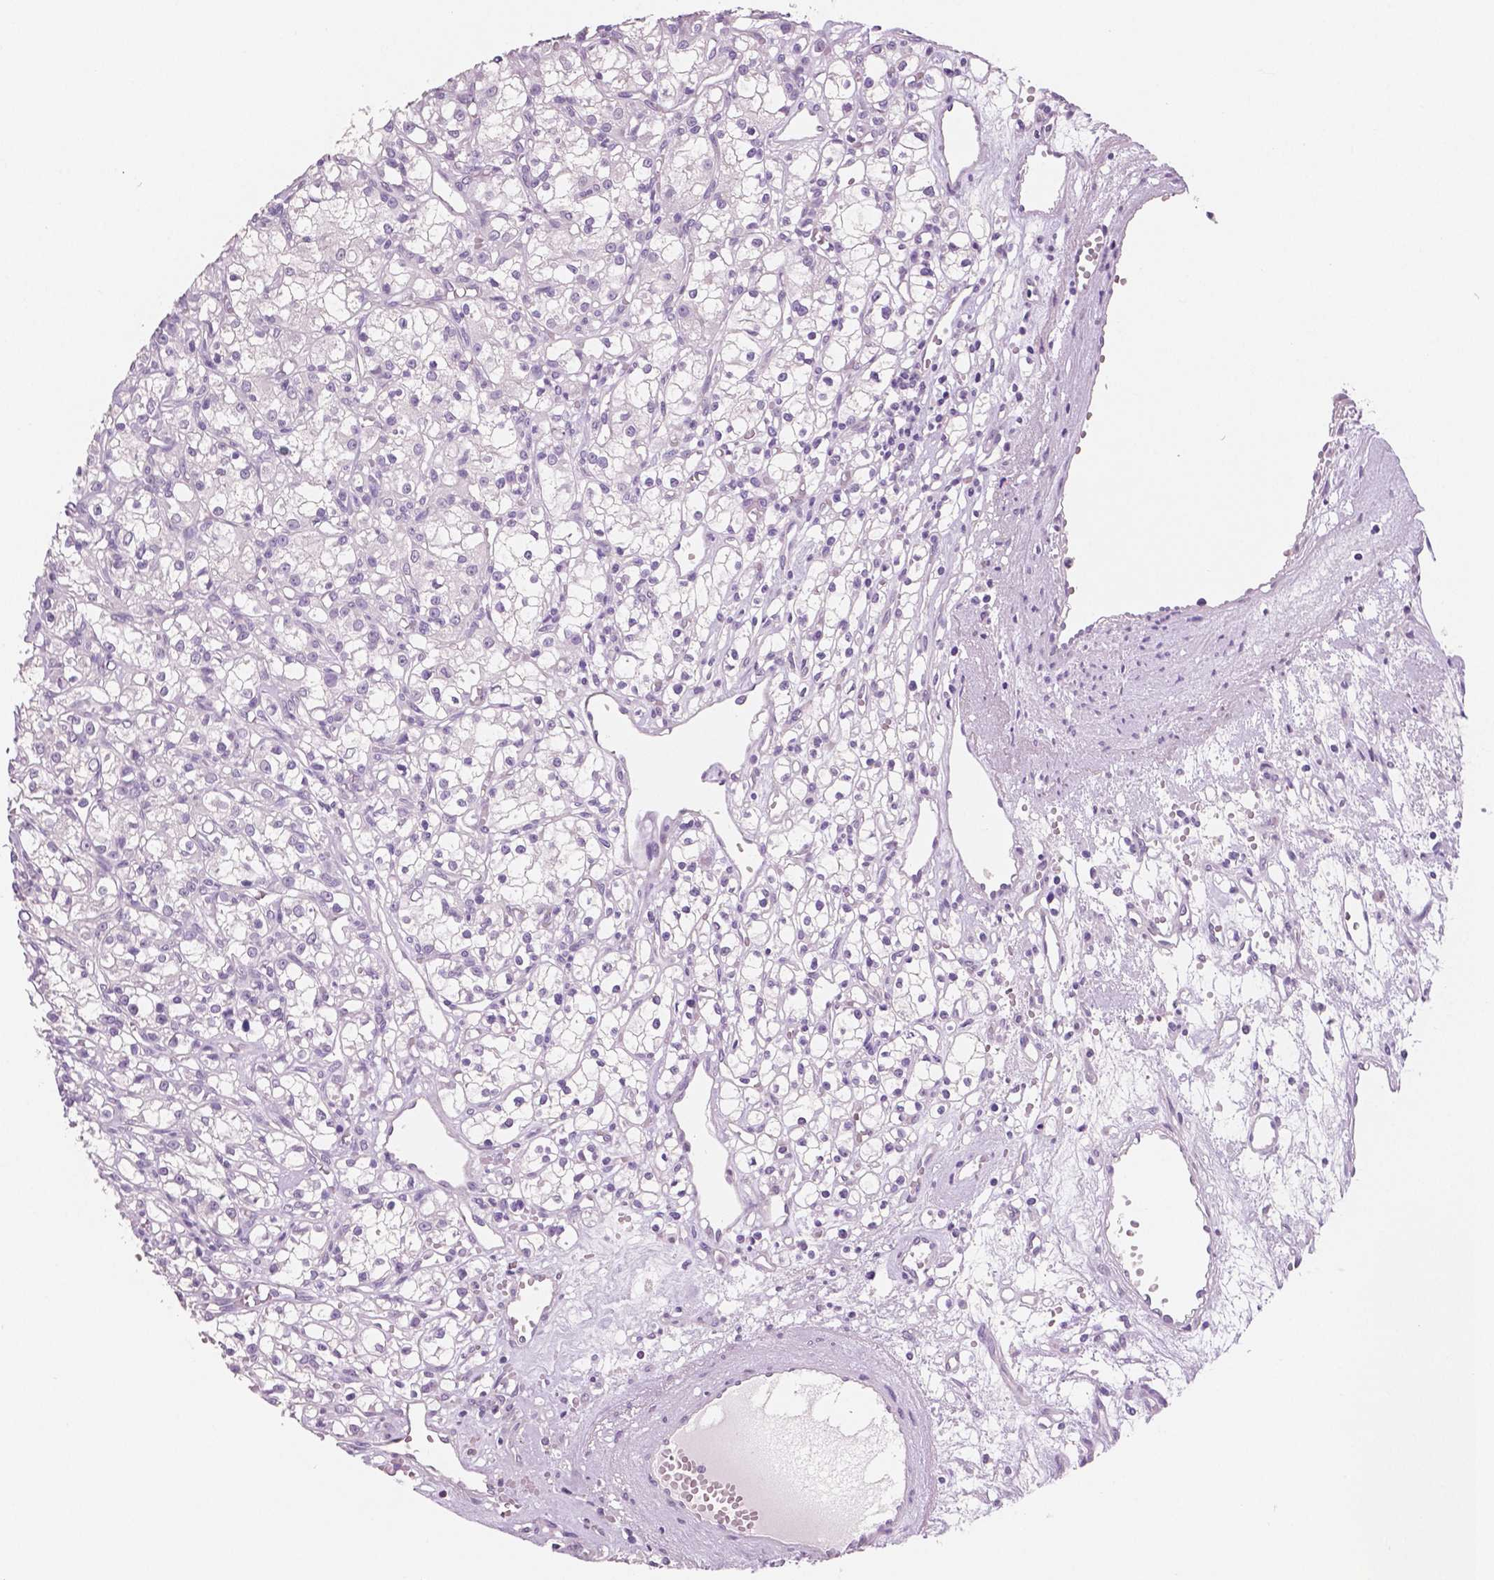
{"staining": {"intensity": "negative", "quantity": "none", "location": "none"}, "tissue": "renal cancer", "cell_type": "Tumor cells", "image_type": "cancer", "snomed": [{"axis": "morphology", "description": "Adenocarcinoma, NOS"}, {"axis": "topography", "description": "Kidney"}], "caption": "This is a photomicrograph of IHC staining of adenocarcinoma (renal), which shows no positivity in tumor cells. (DAB (3,3'-diaminobenzidine) immunohistochemistry with hematoxylin counter stain).", "gene": "NECAB2", "patient": {"sex": "female", "age": 59}}